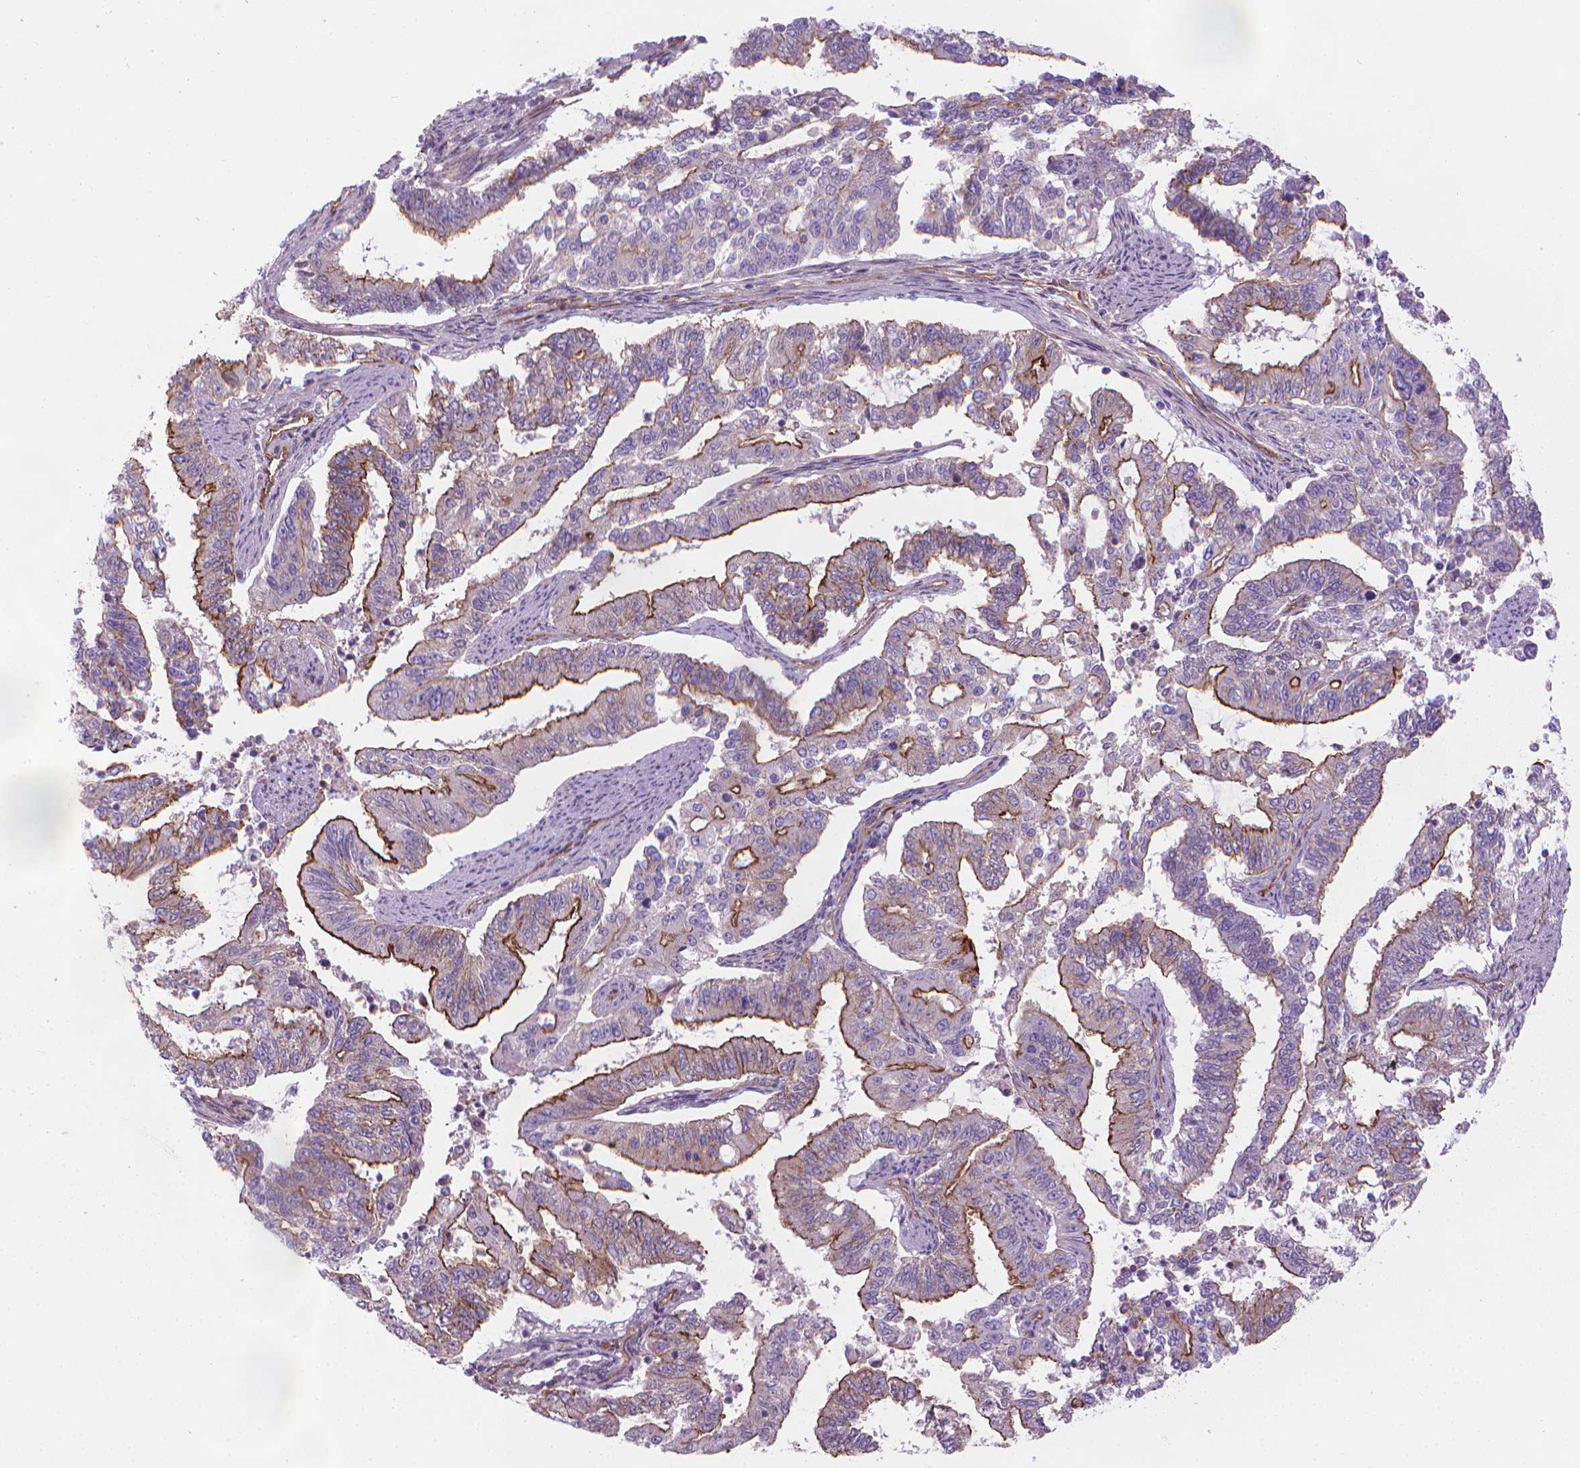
{"staining": {"intensity": "strong", "quantity": "25%-75%", "location": "cytoplasmic/membranous"}, "tissue": "endometrial cancer", "cell_type": "Tumor cells", "image_type": "cancer", "snomed": [{"axis": "morphology", "description": "Adenocarcinoma, NOS"}, {"axis": "topography", "description": "Uterus"}], "caption": "Immunohistochemistry photomicrograph of endometrial cancer stained for a protein (brown), which demonstrates high levels of strong cytoplasmic/membranous expression in approximately 25%-75% of tumor cells.", "gene": "TENT5A", "patient": {"sex": "female", "age": 59}}